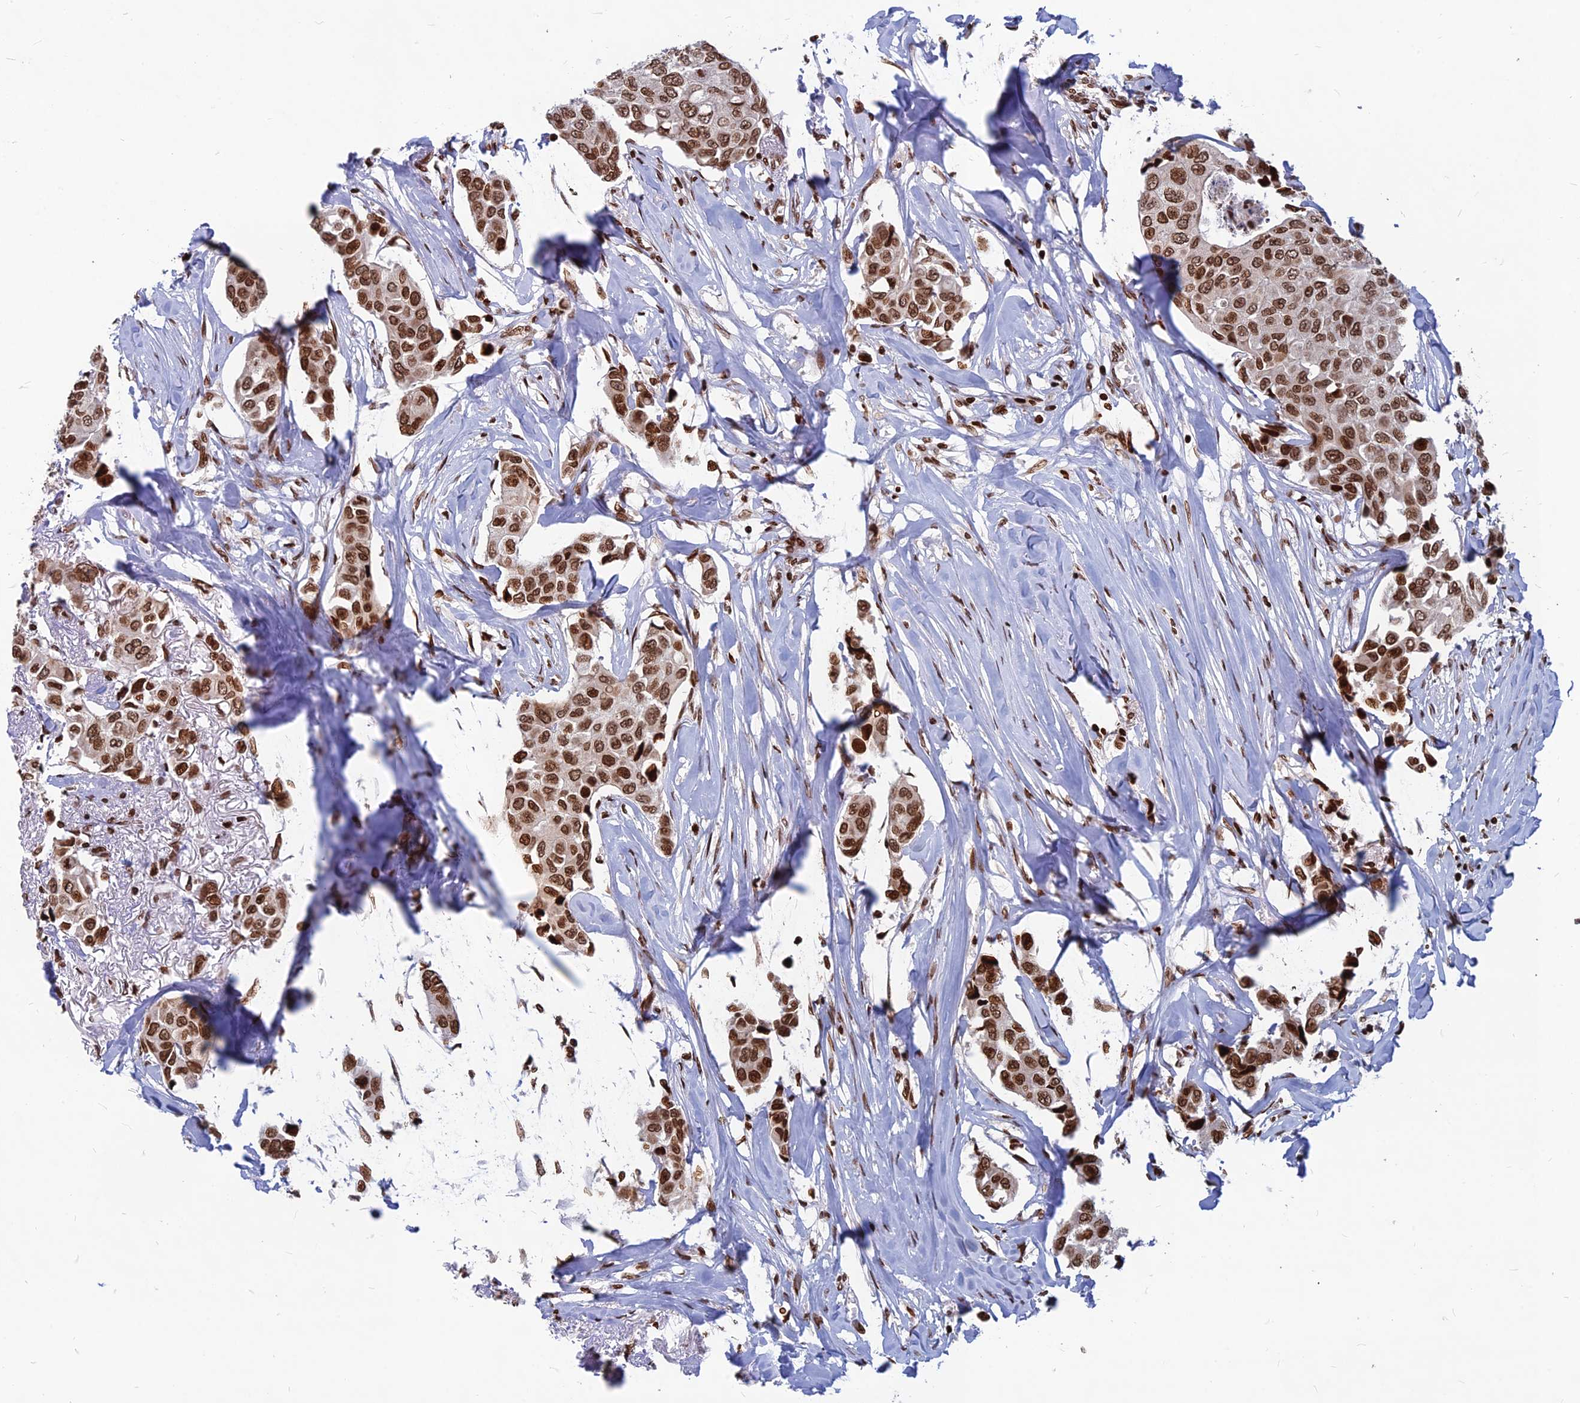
{"staining": {"intensity": "moderate", "quantity": ">75%", "location": "nuclear"}, "tissue": "breast cancer", "cell_type": "Tumor cells", "image_type": "cancer", "snomed": [{"axis": "morphology", "description": "Duct carcinoma"}, {"axis": "topography", "description": "Breast"}], "caption": "IHC micrograph of neoplastic tissue: breast cancer (infiltrating ductal carcinoma) stained using immunohistochemistry displays medium levels of moderate protein expression localized specifically in the nuclear of tumor cells, appearing as a nuclear brown color.", "gene": "TET2", "patient": {"sex": "female", "age": 80}}